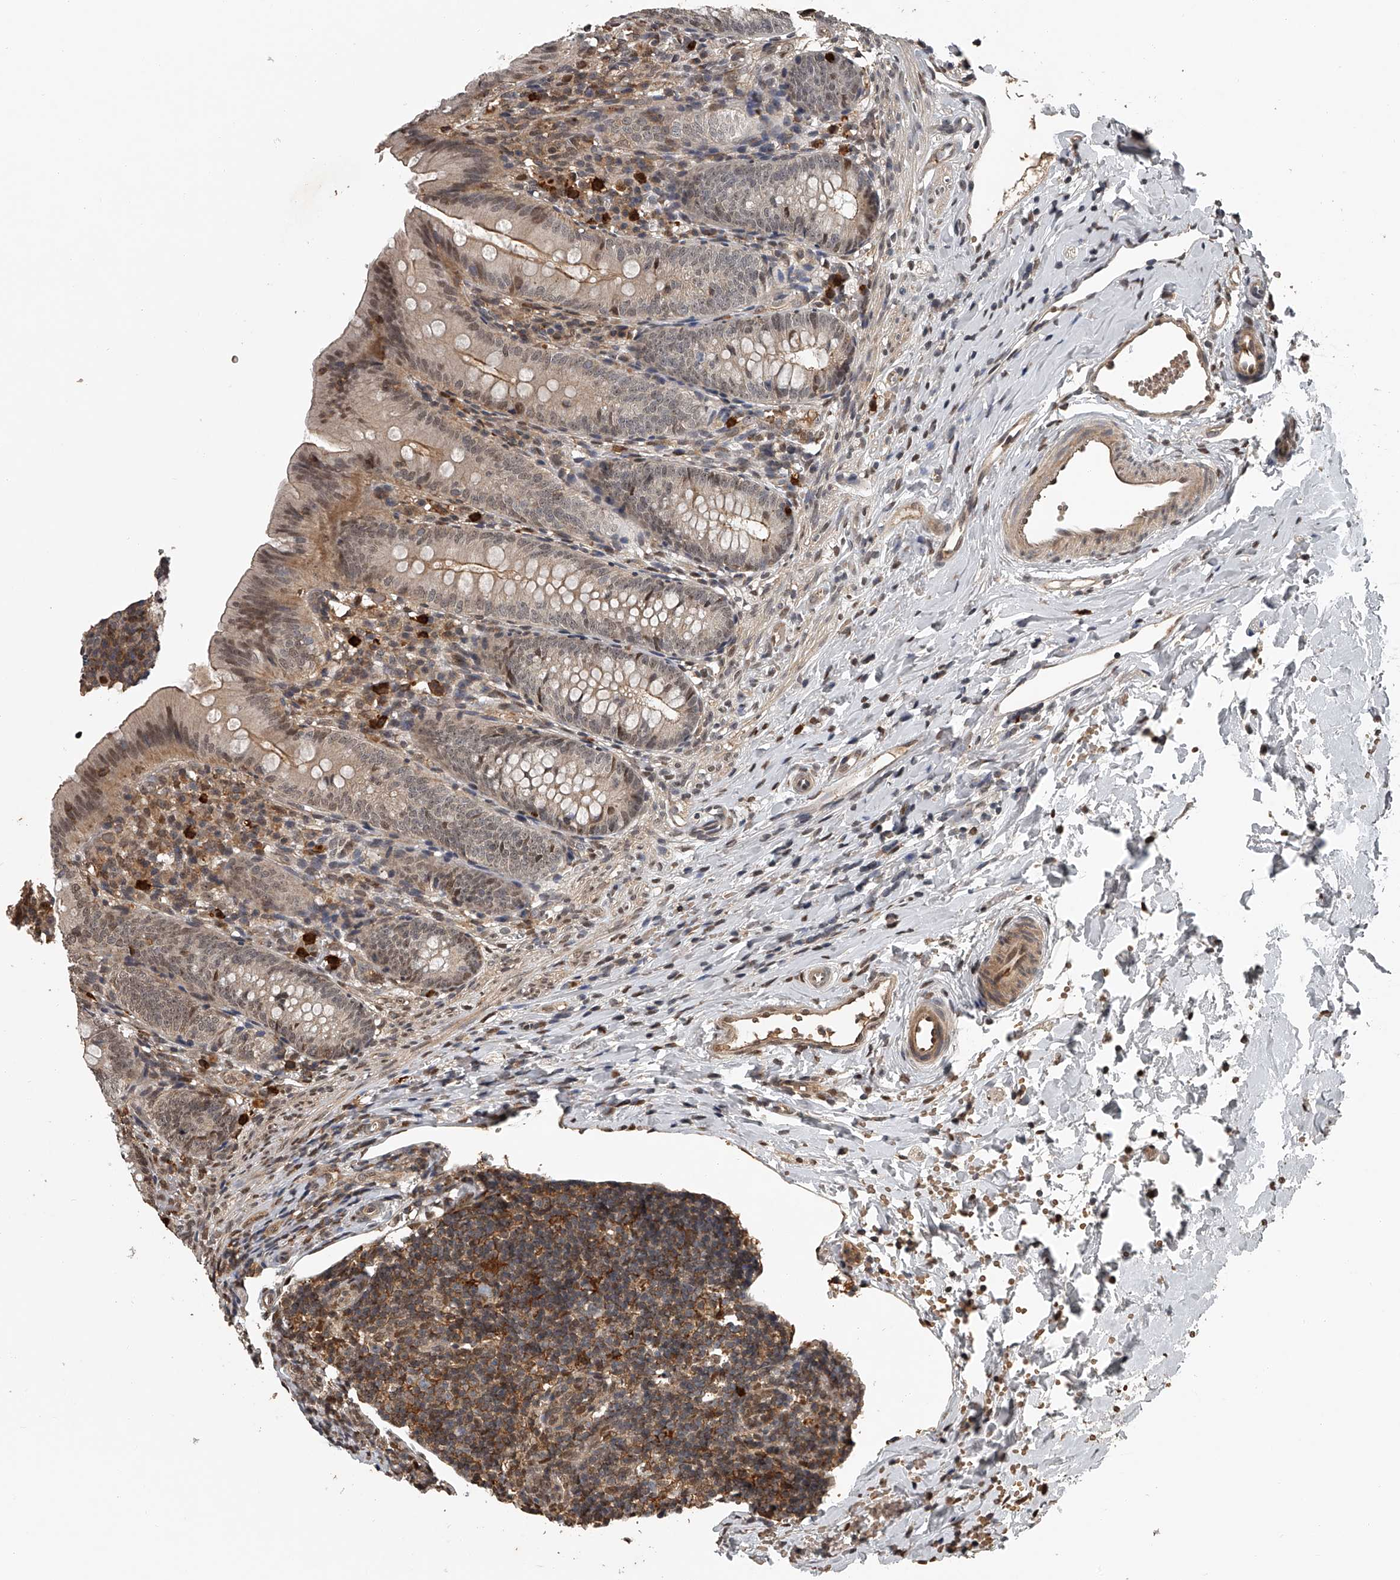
{"staining": {"intensity": "moderate", "quantity": "25%-75%", "location": "cytoplasmic/membranous,nuclear"}, "tissue": "appendix", "cell_type": "Glandular cells", "image_type": "normal", "snomed": [{"axis": "morphology", "description": "Normal tissue, NOS"}, {"axis": "topography", "description": "Appendix"}], "caption": "Approximately 25%-75% of glandular cells in unremarkable appendix reveal moderate cytoplasmic/membranous,nuclear protein staining as visualized by brown immunohistochemical staining.", "gene": "PLEKHG1", "patient": {"sex": "male", "age": 1}}